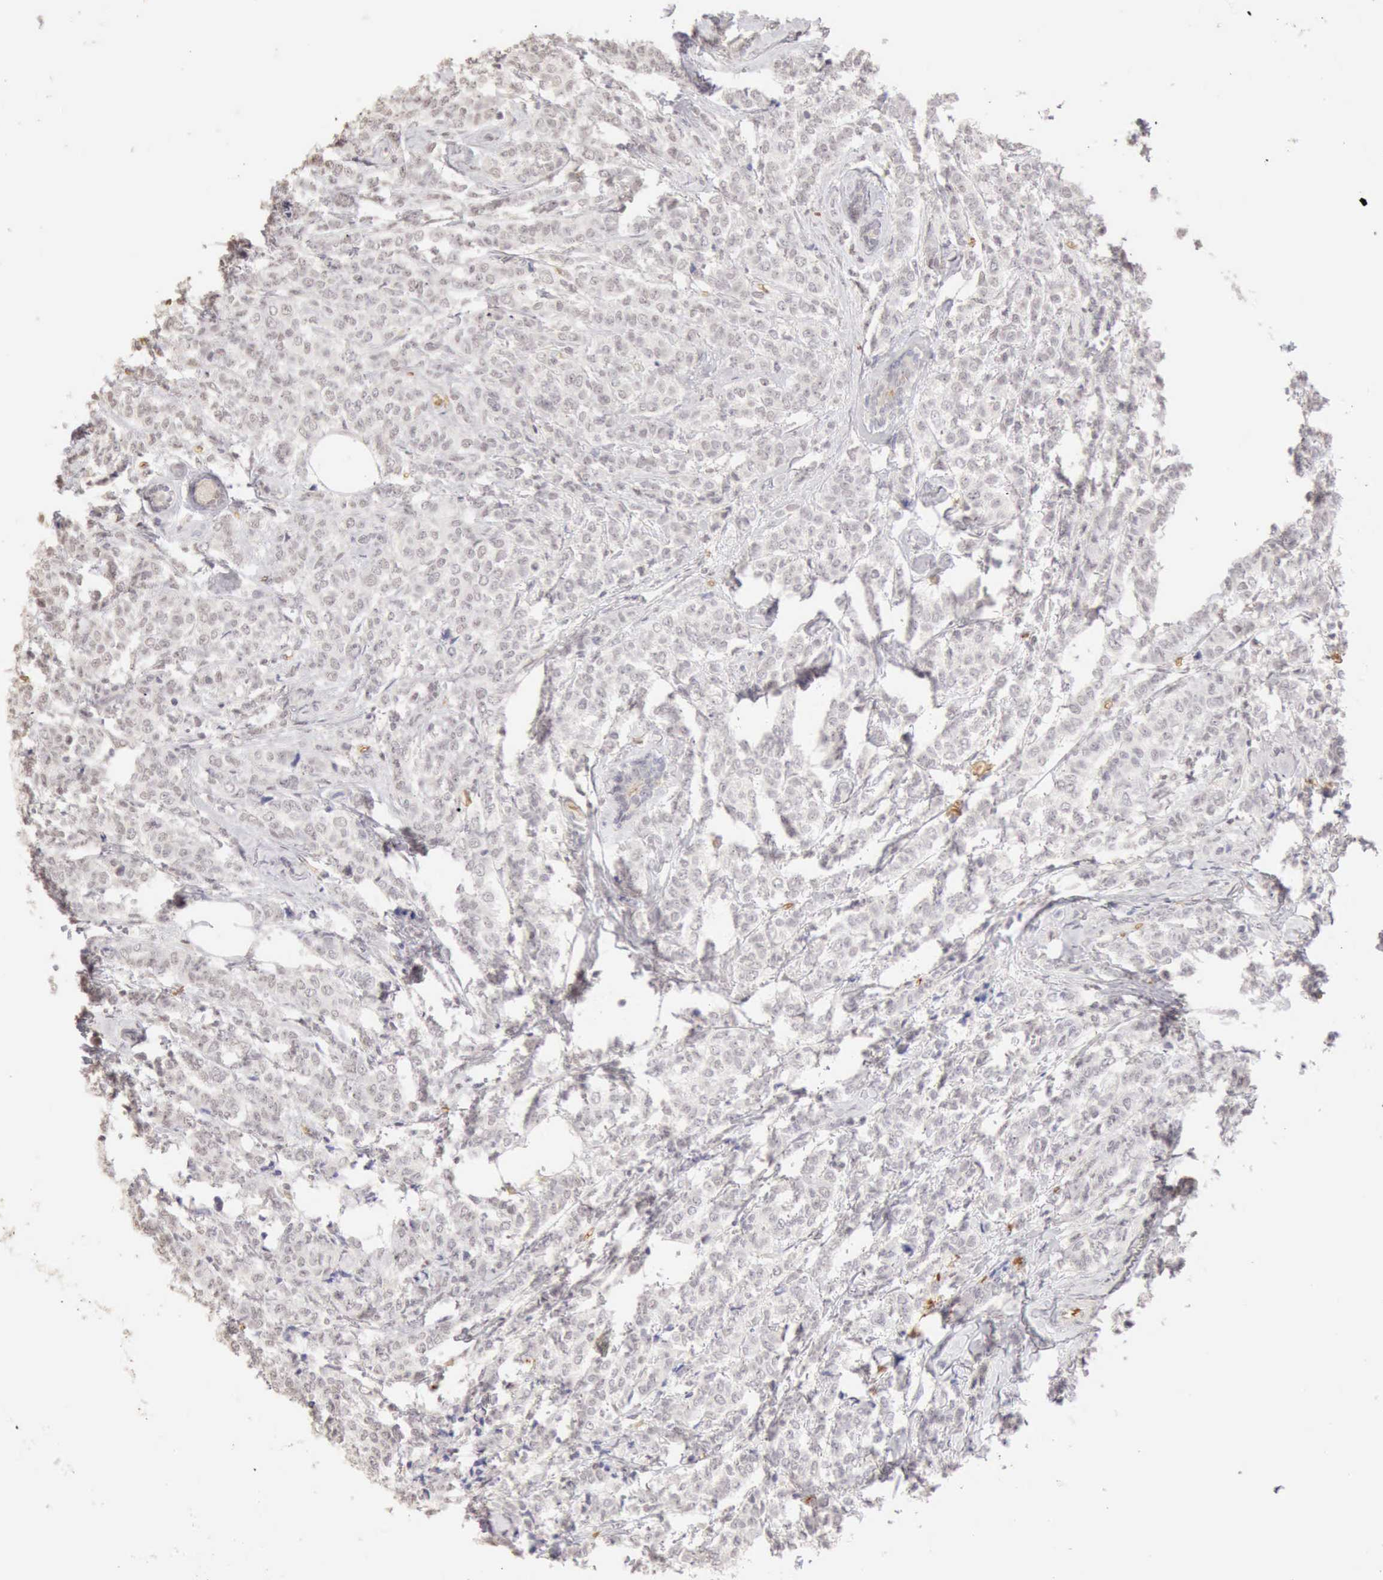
{"staining": {"intensity": "negative", "quantity": "none", "location": "none"}, "tissue": "breast cancer", "cell_type": "Tumor cells", "image_type": "cancer", "snomed": [{"axis": "morphology", "description": "Lobular carcinoma"}, {"axis": "topography", "description": "Breast"}], "caption": "This is an immunohistochemistry photomicrograph of human breast cancer. There is no positivity in tumor cells.", "gene": "CFI", "patient": {"sex": "female", "age": 60}}